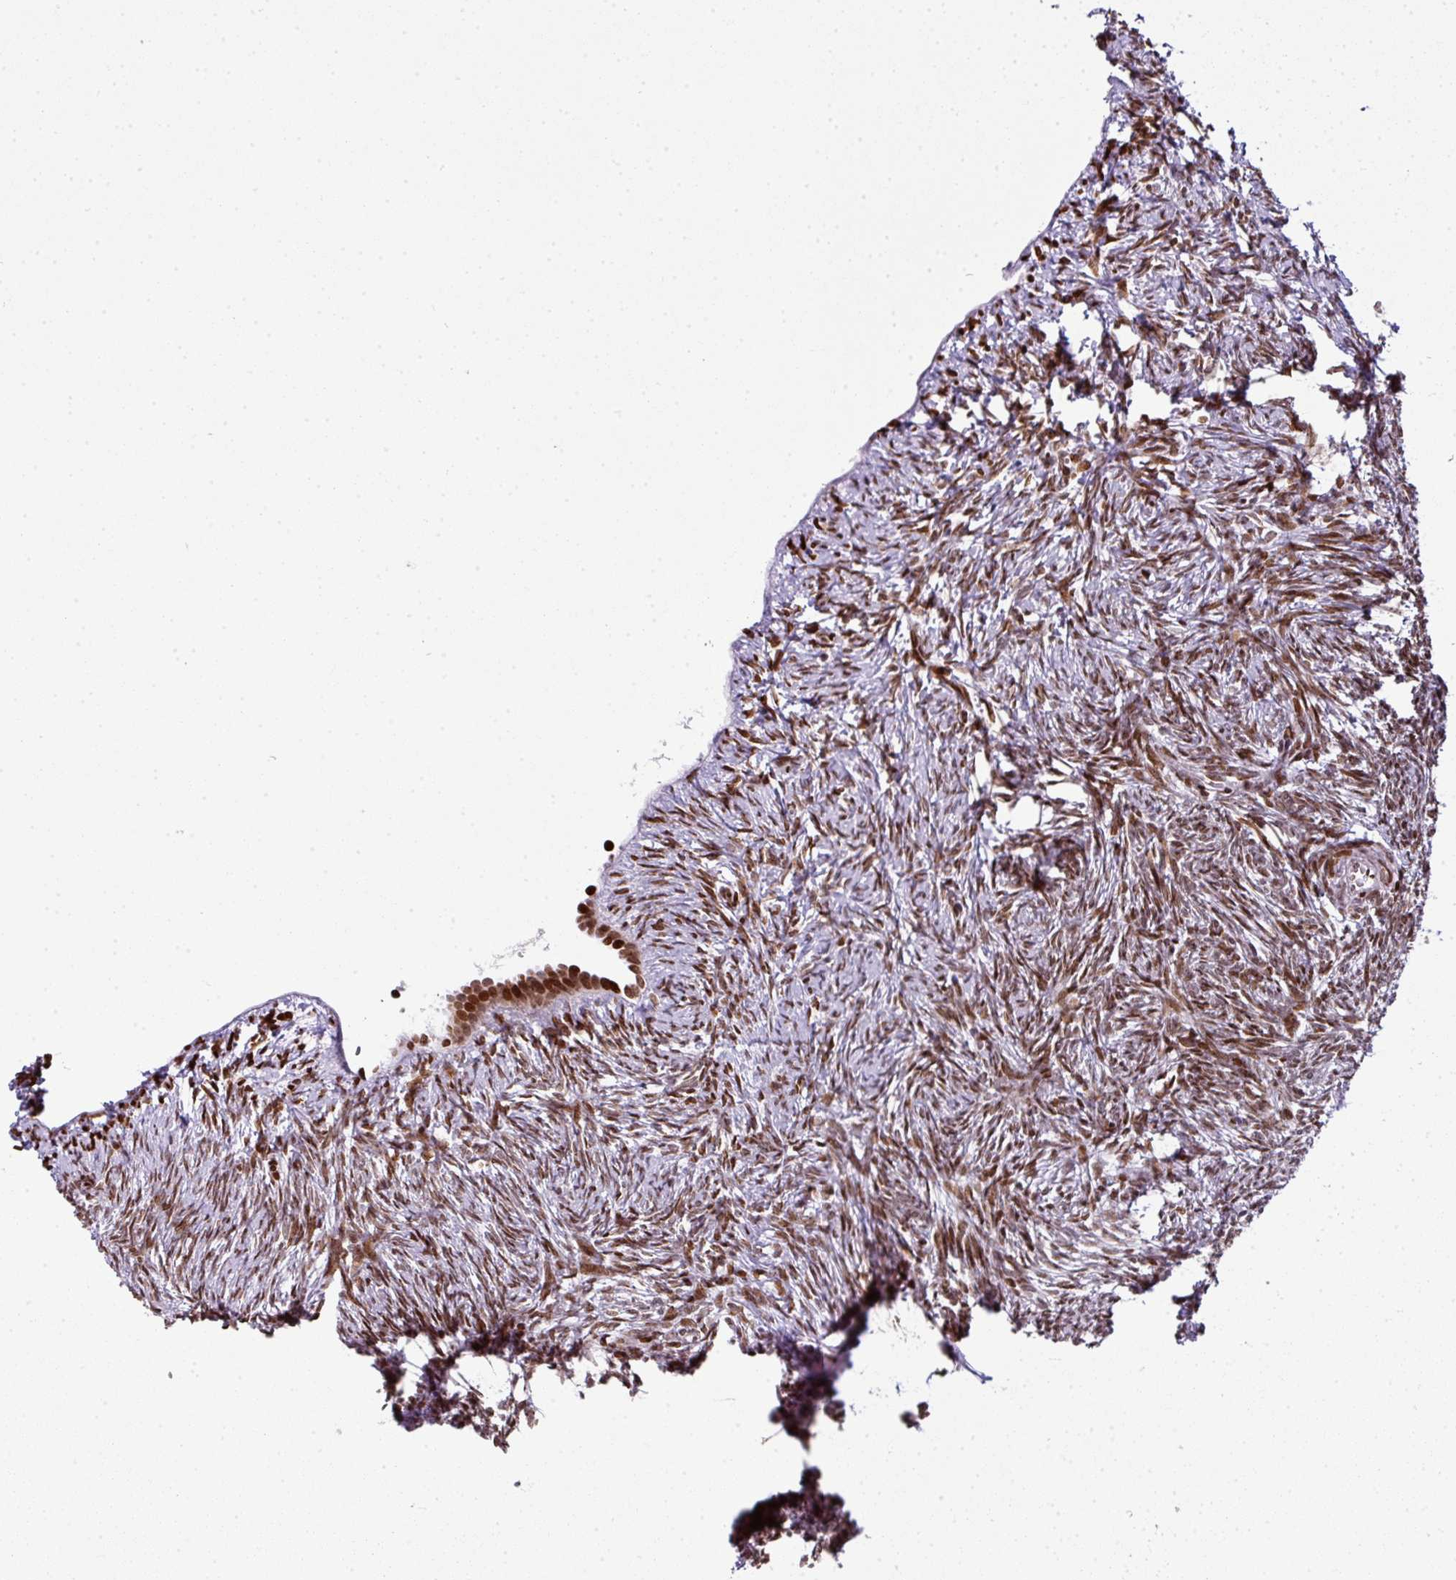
{"staining": {"intensity": "moderate", "quantity": ">75%", "location": "nuclear"}, "tissue": "ovary", "cell_type": "Ovarian stroma cells", "image_type": "normal", "snomed": [{"axis": "morphology", "description": "Normal tissue, NOS"}, {"axis": "topography", "description": "Ovary"}], "caption": "The photomicrograph shows a brown stain indicating the presence of a protein in the nuclear of ovarian stroma cells in ovary.", "gene": "RASL11A", "patient": {"sex": "female", "age": 51}}